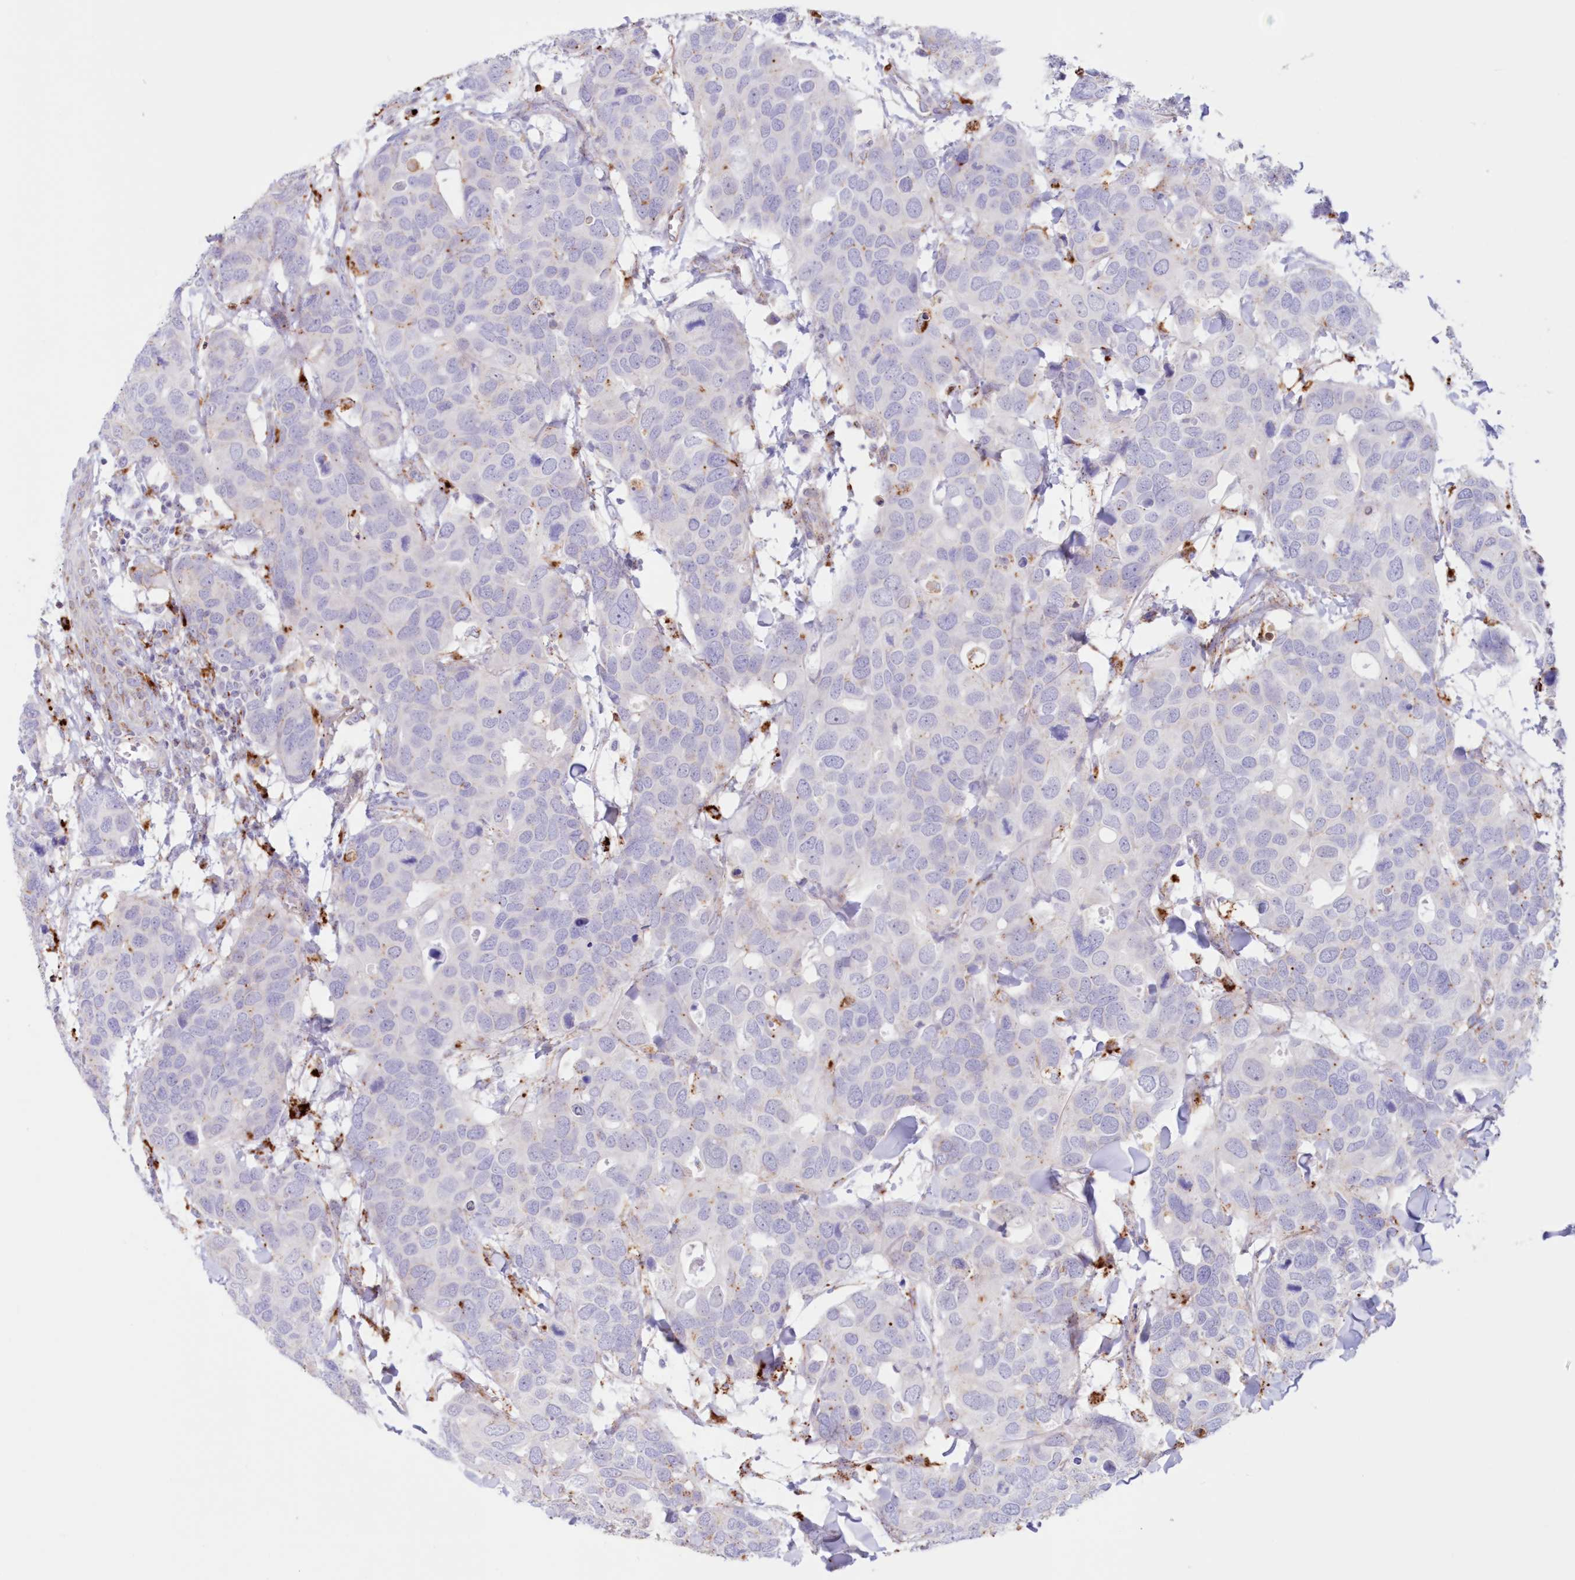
{"staining": {"intensity": "negative", "quantity": "none", "location": "none"}, "tissue": "breast cancer", "cell_type": "Tumor cells", "image_type": "cancer", "snomed": [{"axis": "morphology", "description": "Duct carcinoma"}, {"axis": "topography", "description": "Breast"}], "caption": "IHC histopathology image of human breast cancer stained for a protein (brown), which exhibits no staining in tumor cells.", "gene": "TPP1", "patient": {"sex": "female", "age": 83}}